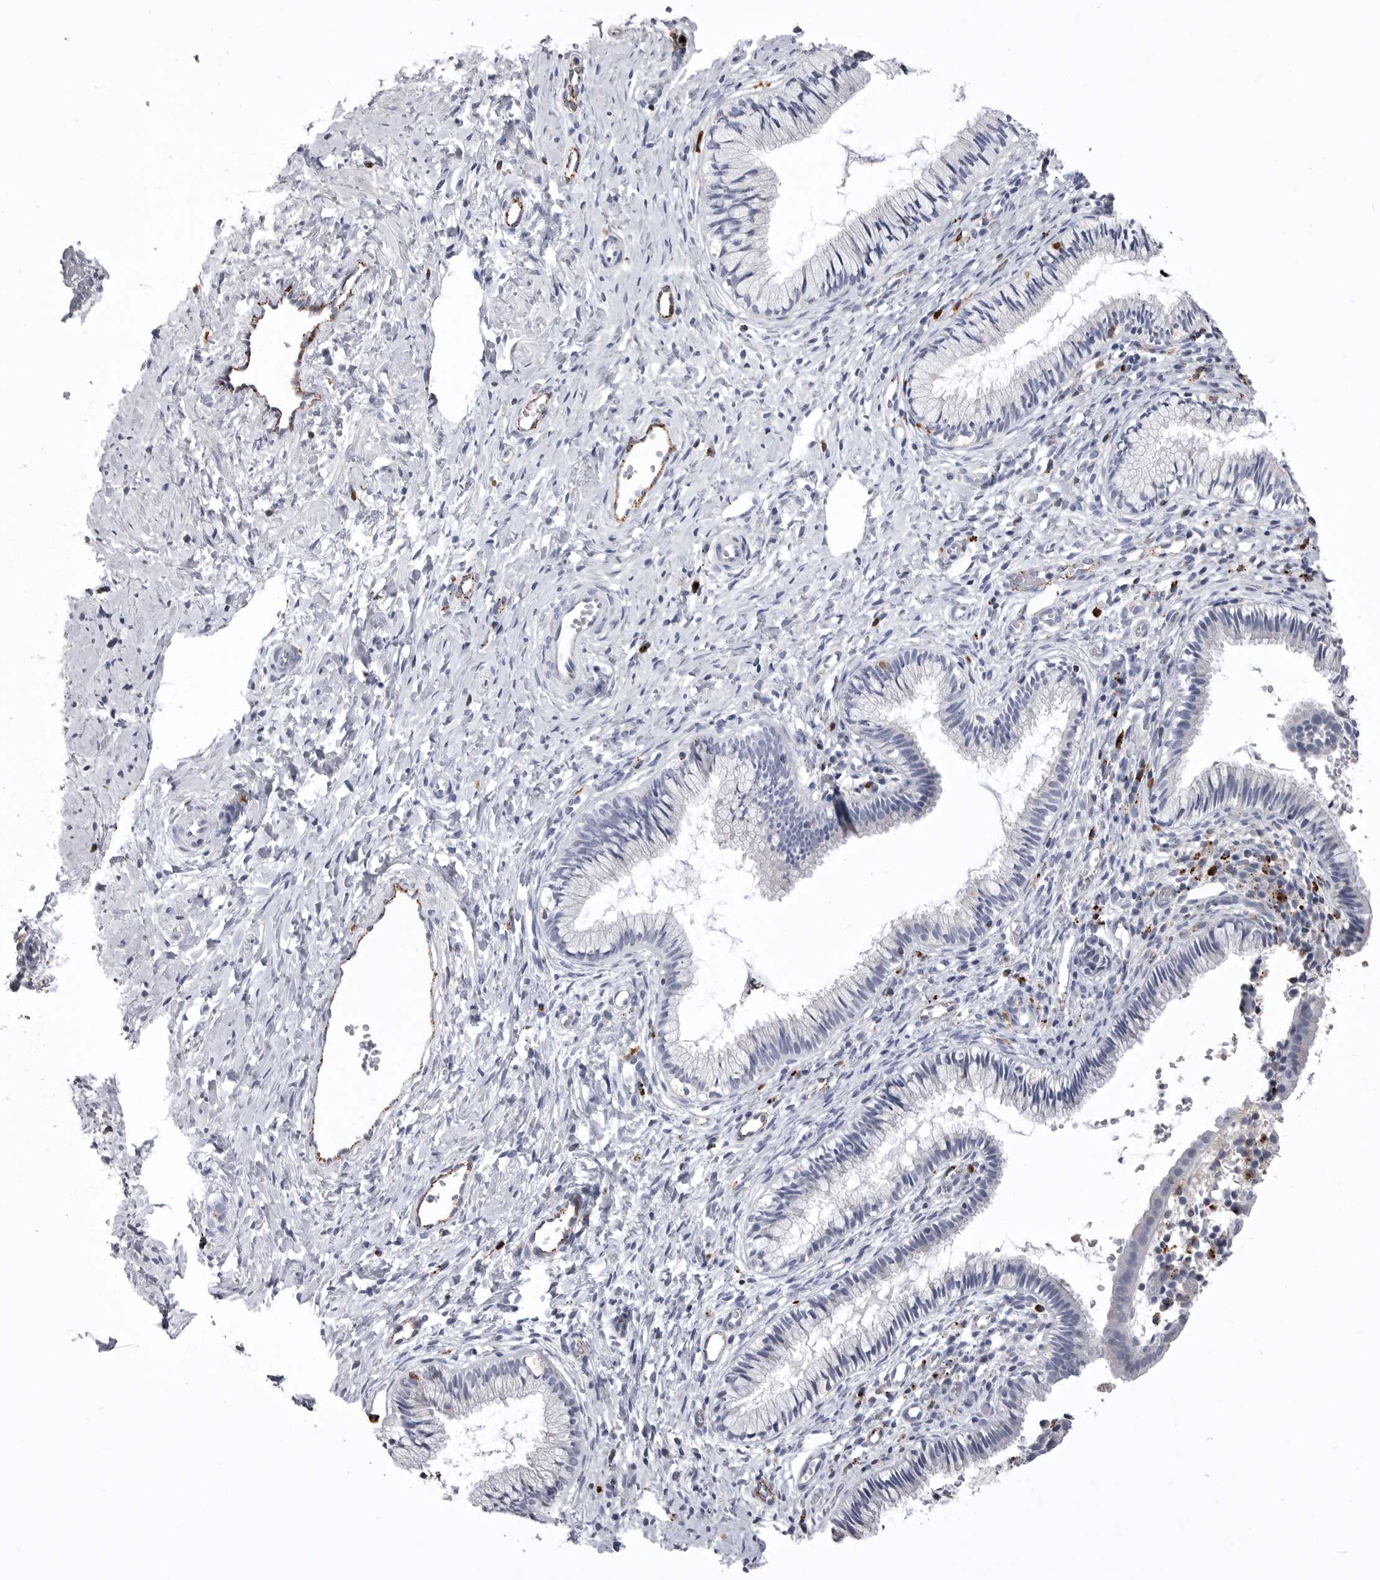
{"staining": {"intensity": "negative", "quantity": "none", "location": "none"}, "tissue": "cervix", "cell_type": "Glandular cells", "image_type": "normal", "snomed": [{"axis": "morphology", "description": "Normal tissue, NOS"}, {"axis": "topography", "description": "Cervix"}], "caption": "Immunohistochemistry (IHC) of benign human cervix shows no positivity in glandular cells. Nuclei are stained in blue.", "gene": "PSPN", "patient": {"sex": "female", "age": 27}}